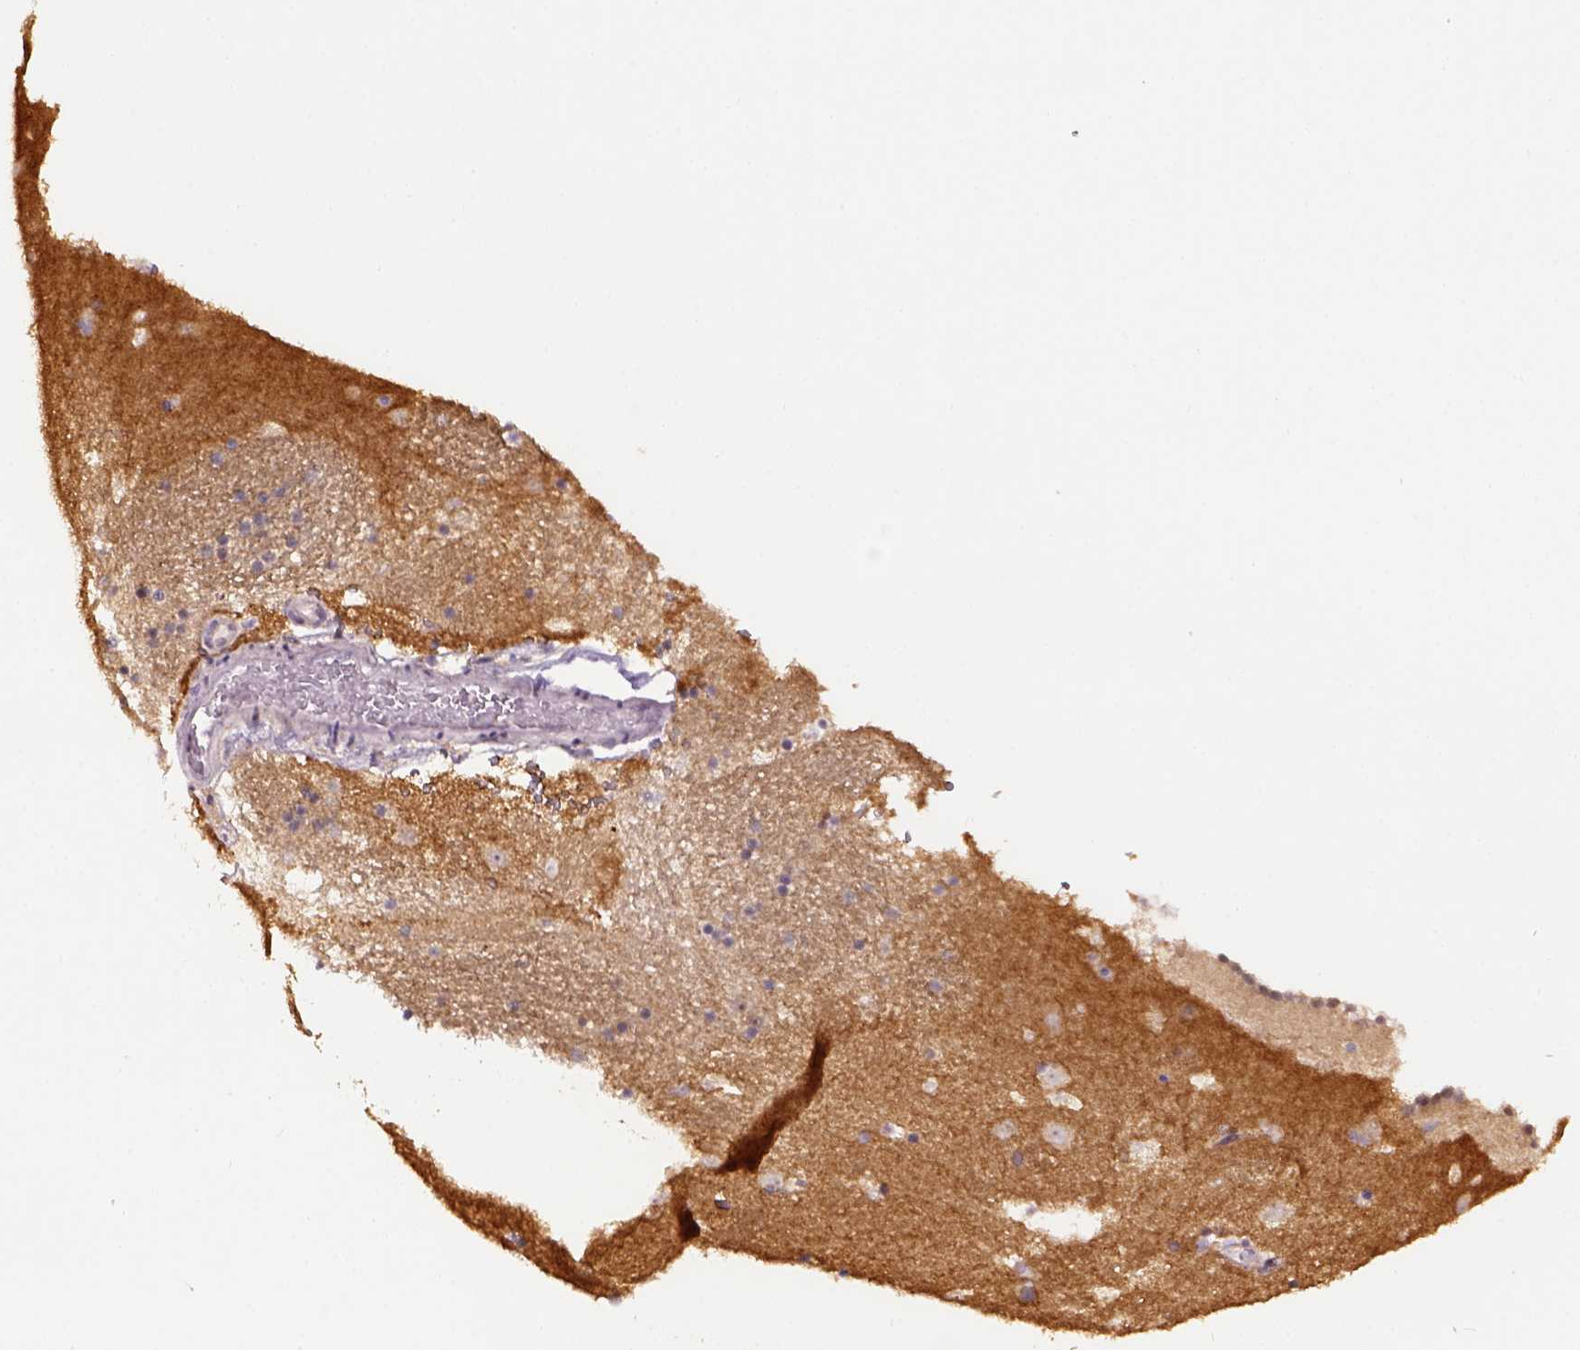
{"staining": {"intensity": "negative", "quantity": "none", "location": "none"}, "tissue": "caudate", "cell_type": "Glial cells", "image_type": "normal", "snomed": [{"axis": "morphology", "description": "Normal tissue, NOS"}, {"axis": "topography", "description": "Lateral ventricle wall"}], "caption": "A high-resolution histopathology image shows immunohistochemistry (IHC) staining of normal caudate, which reveals no significant staining in glial cells. (DAB (3,3'-diaminobenzidine) immunohistochemistry visualized using brightfield microscopy, high magnification).", "gene": "RAB43", "patient": {"sex": "male", "age": 37}}